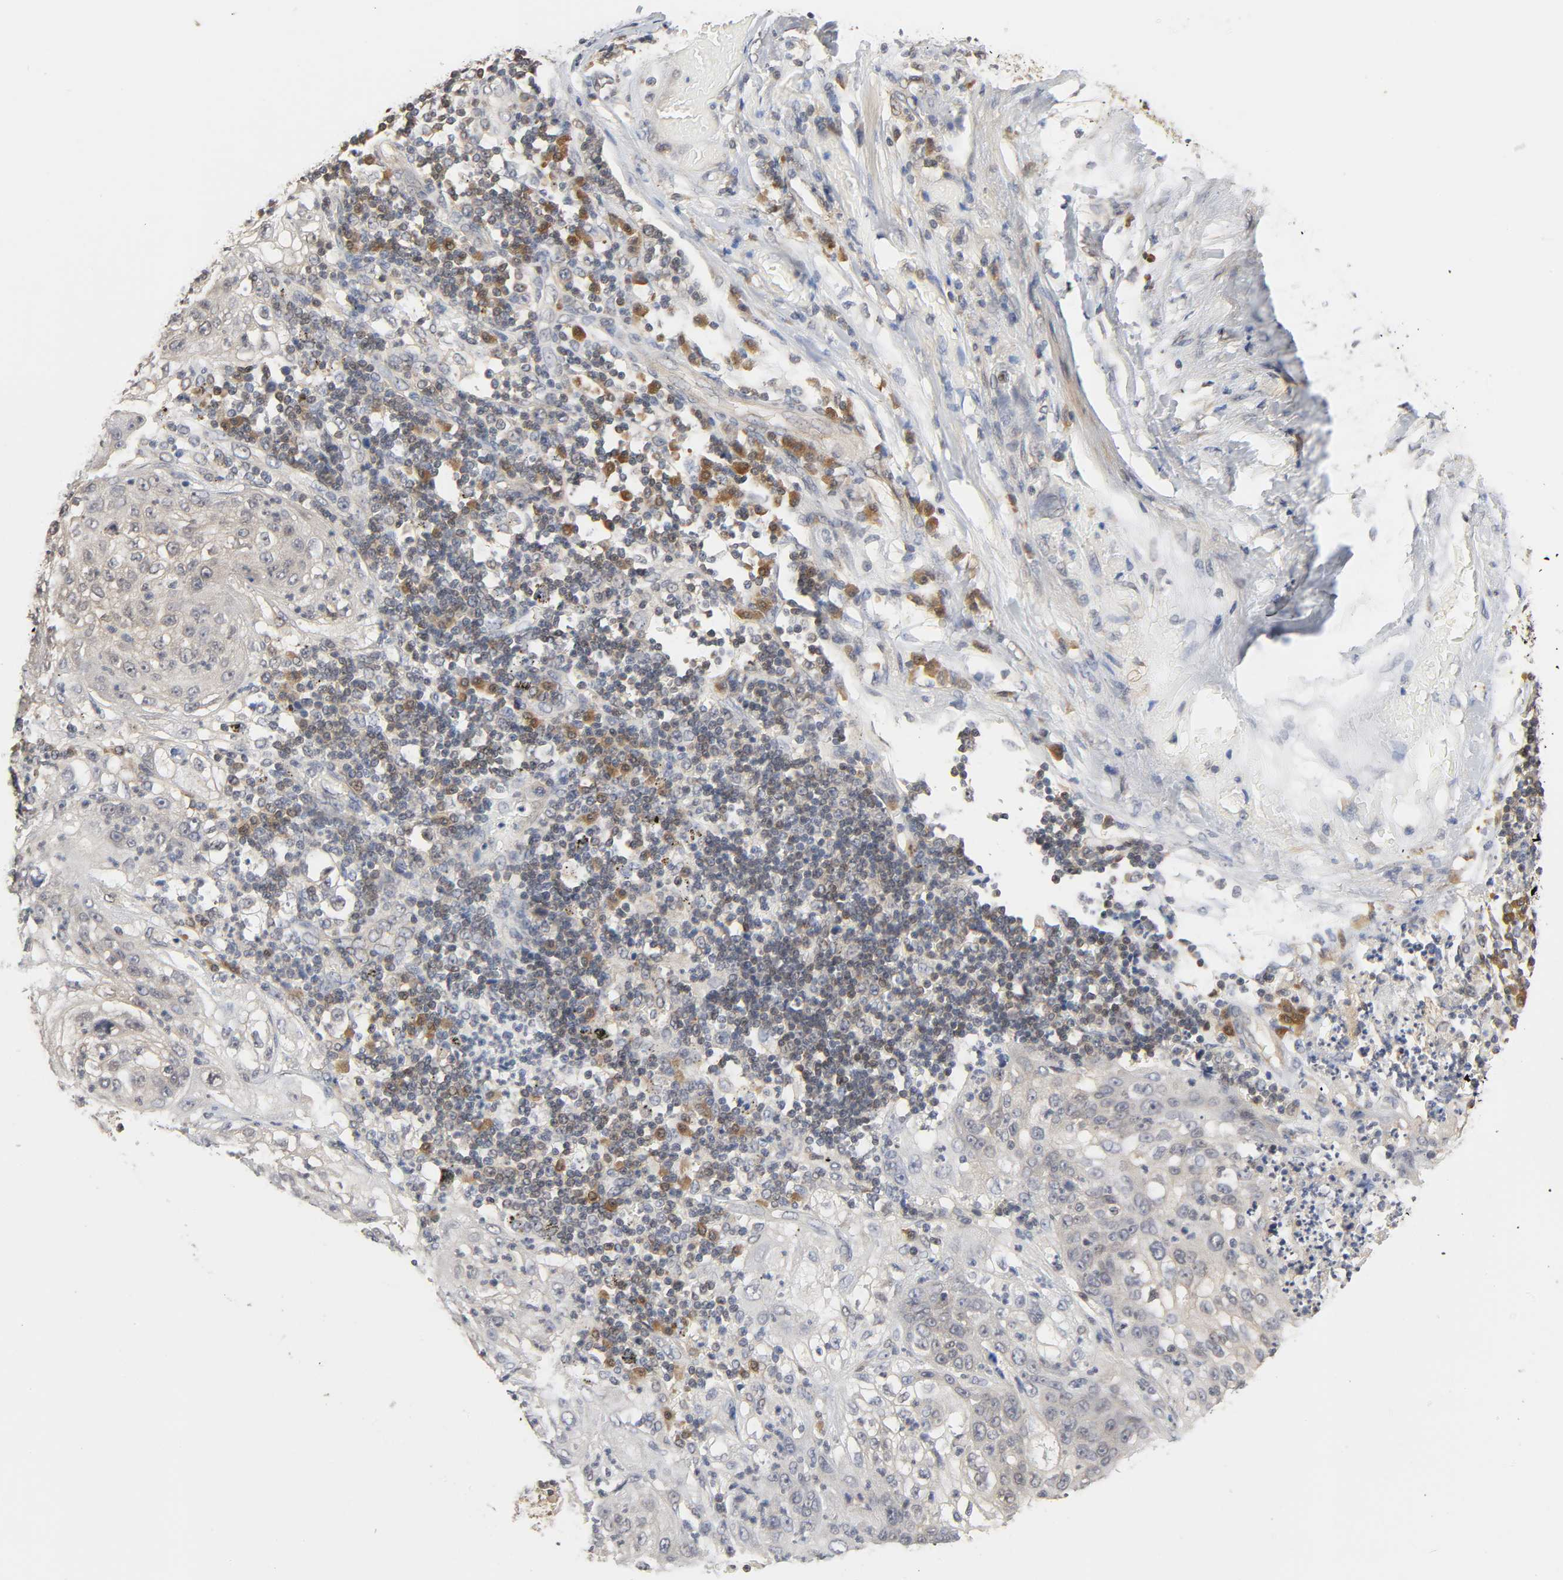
{"staining": {"intensity": "negative", "quantity": "none", "location": "none"}, "tissue": "lung cancer", "cell_type": "Tumor cells", "image_type": "cancer", "snomed": [{"axis": "morphology", "description": "Inflammation, NOS"}, {"axis": "morphology", "description": "Squamous cell carcinoma, NOS"}, {"axis": "topography", "description": "Lymph node"}, {"axis": "topography", "description": "Soft tissue"}, {"axis": "topography", "description": "Lung"}], "caption": "Micrograph shows no significant protein expression in tumor cells of lung cancer (squamous cell carcinoma). (Brightfield microscopy of DAB IHC at high magnification).", "gene": "MIF", "patient": {"sex": "male", "age": 66}}